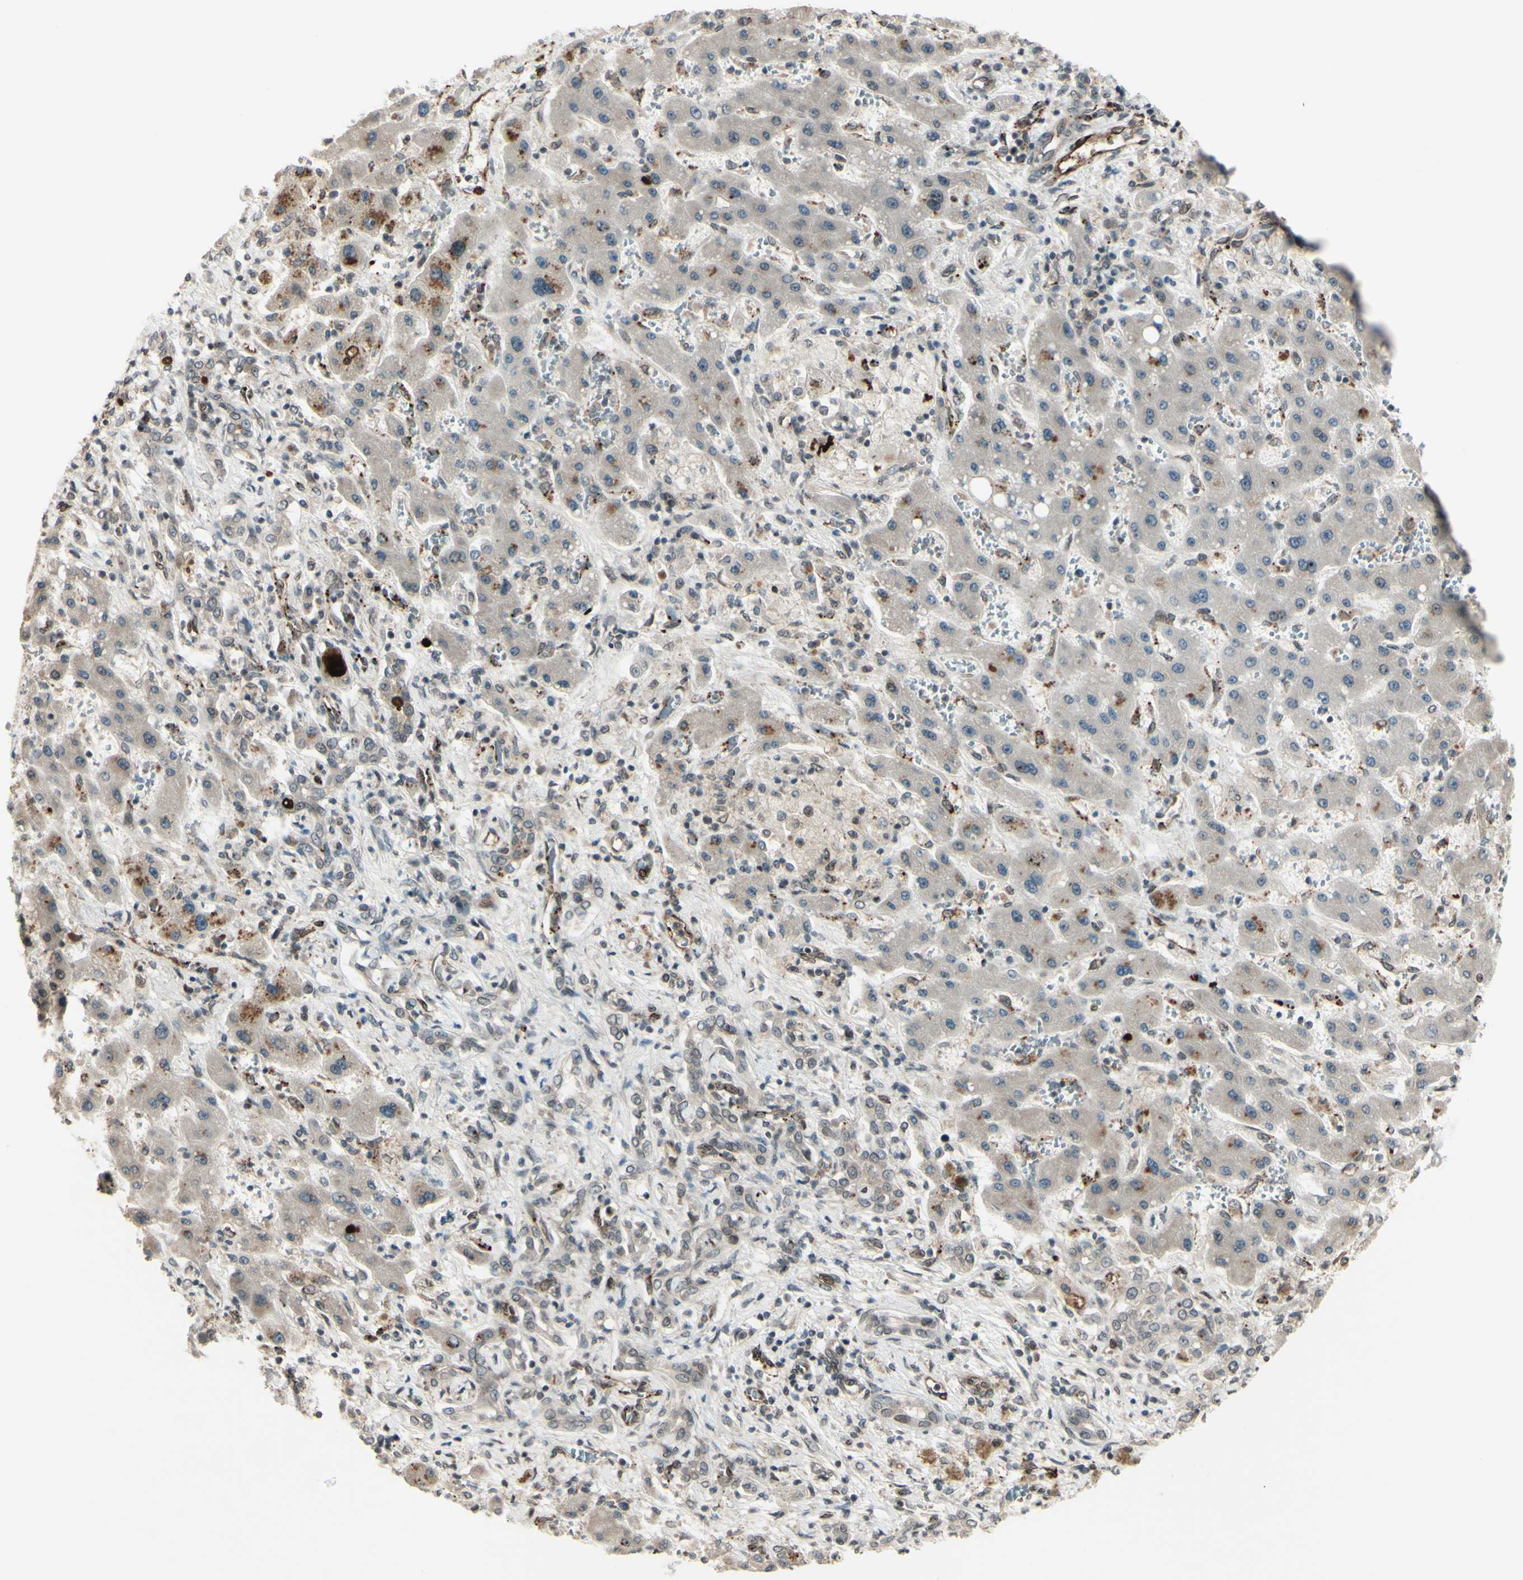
{"staining": {"intensity": "moderate", "quantity": "<25%", "location": "cytoplasmic/membranous"}, "tissue": "liver cancer", "cell_type": "Tumor cells", "image_type": "cancer", "snomed": [{"axis": "morphology", "description": "Cholangiocarcinoma"}, {"axis": "topography", "description": "Liver"}], "caption": "About <25% of tumor cells in cholangiocarcinoma (liver) display moderate cytoplasmic/membranous protein staining as visualized by brown immunohistochemical staining.", "gene": "MLF2", "patient": {"sex": "male", "age": 50}}